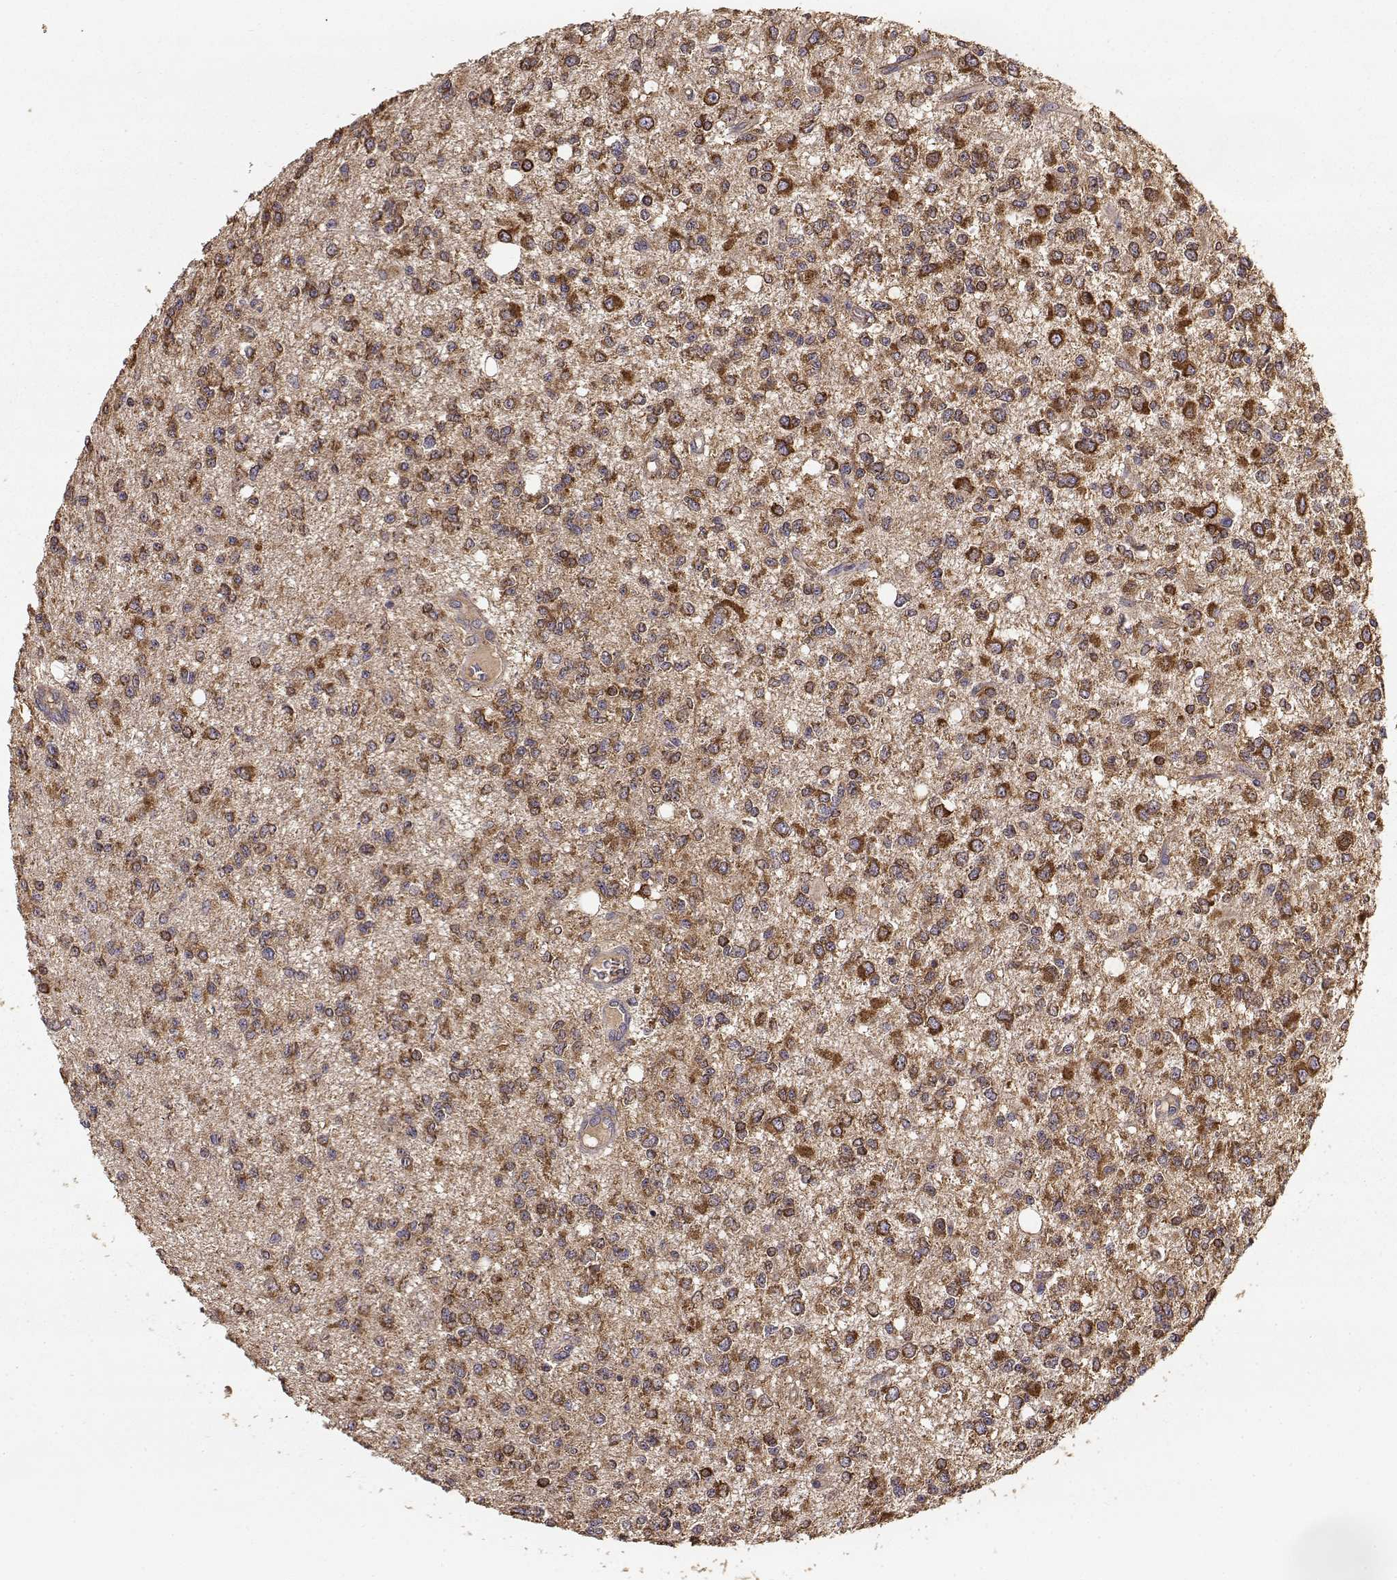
{"staining": {"intensity": "strong", "quantity": ">75%", "location": "cytoplasmic/membranous"}, "tissue": "glioma", "cell_type": "Tumor cells", "image_type": "cancer", "snomed": [{"axis": "morphology", "description": "Glioma, malignant, Low grade"}, {"axis": "topography", "description": "Brain"}], "caption": "Brown immunohistochemical staining in glioma displays strong cytoplasmic/membranous positivity in about >75% of tumor cells. The staining was performed using DAB to visualize the protein expression in brown, while the nuclei were stained in blue with hematoxylin (Magnification: 20x).", "gene": "TARS3", "patient": {"sex": "male", "age": 67}}